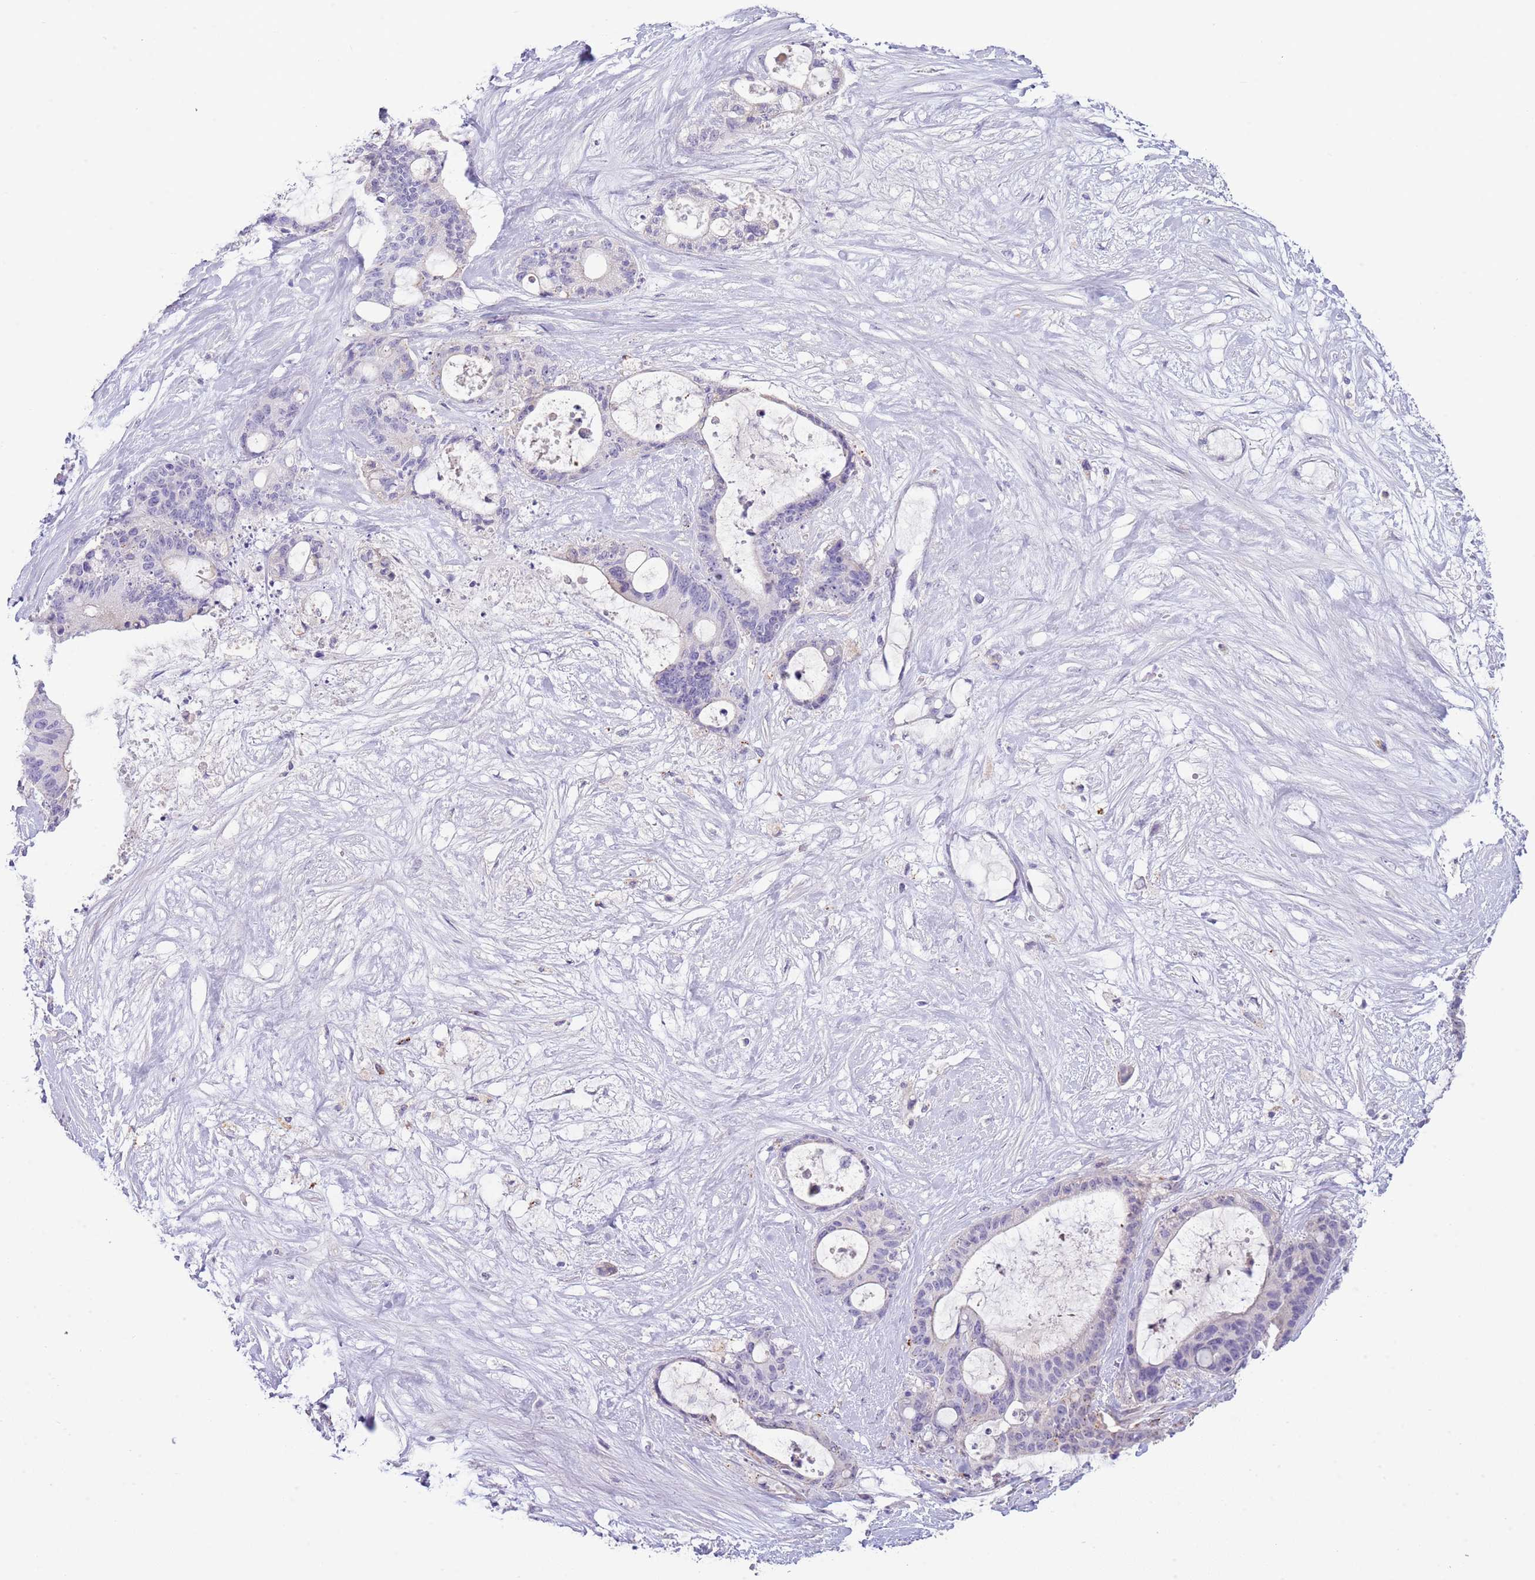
{"staining": {"intensity": "negative", "quantity": "none", "location": "none"}, "tissue": "liver cancer", "cell_type": "Tumor cells", "image_type": "cancer", "snomed": [{"axis": "morphology", "description": "Normal tissue, NOS"}, {"axis": "morphology", "description": "Cholangiocarcinoma"}, {"axis": "topography", "description": "Liver"}, {"axis": "topography", "description": "Peripheral nerve tissue"}], "caption": "Immunohistochemistry (IHC) image of neoplastic tissue: human liver cancer (cholangiocarcinoma) stained with DAB (3,3'-diaminobenzidine) exhibits no significant protein staining in tumor cells. The staining was performed using DAB (3,3'-diaminobenzidine) to visualize the protein expression in brown, while the nuclei were stained in blue with hematoxylin (Magnification: 20x).", "gene": "ABHD17A", "patient": {"sex": "female", "age": 73}}